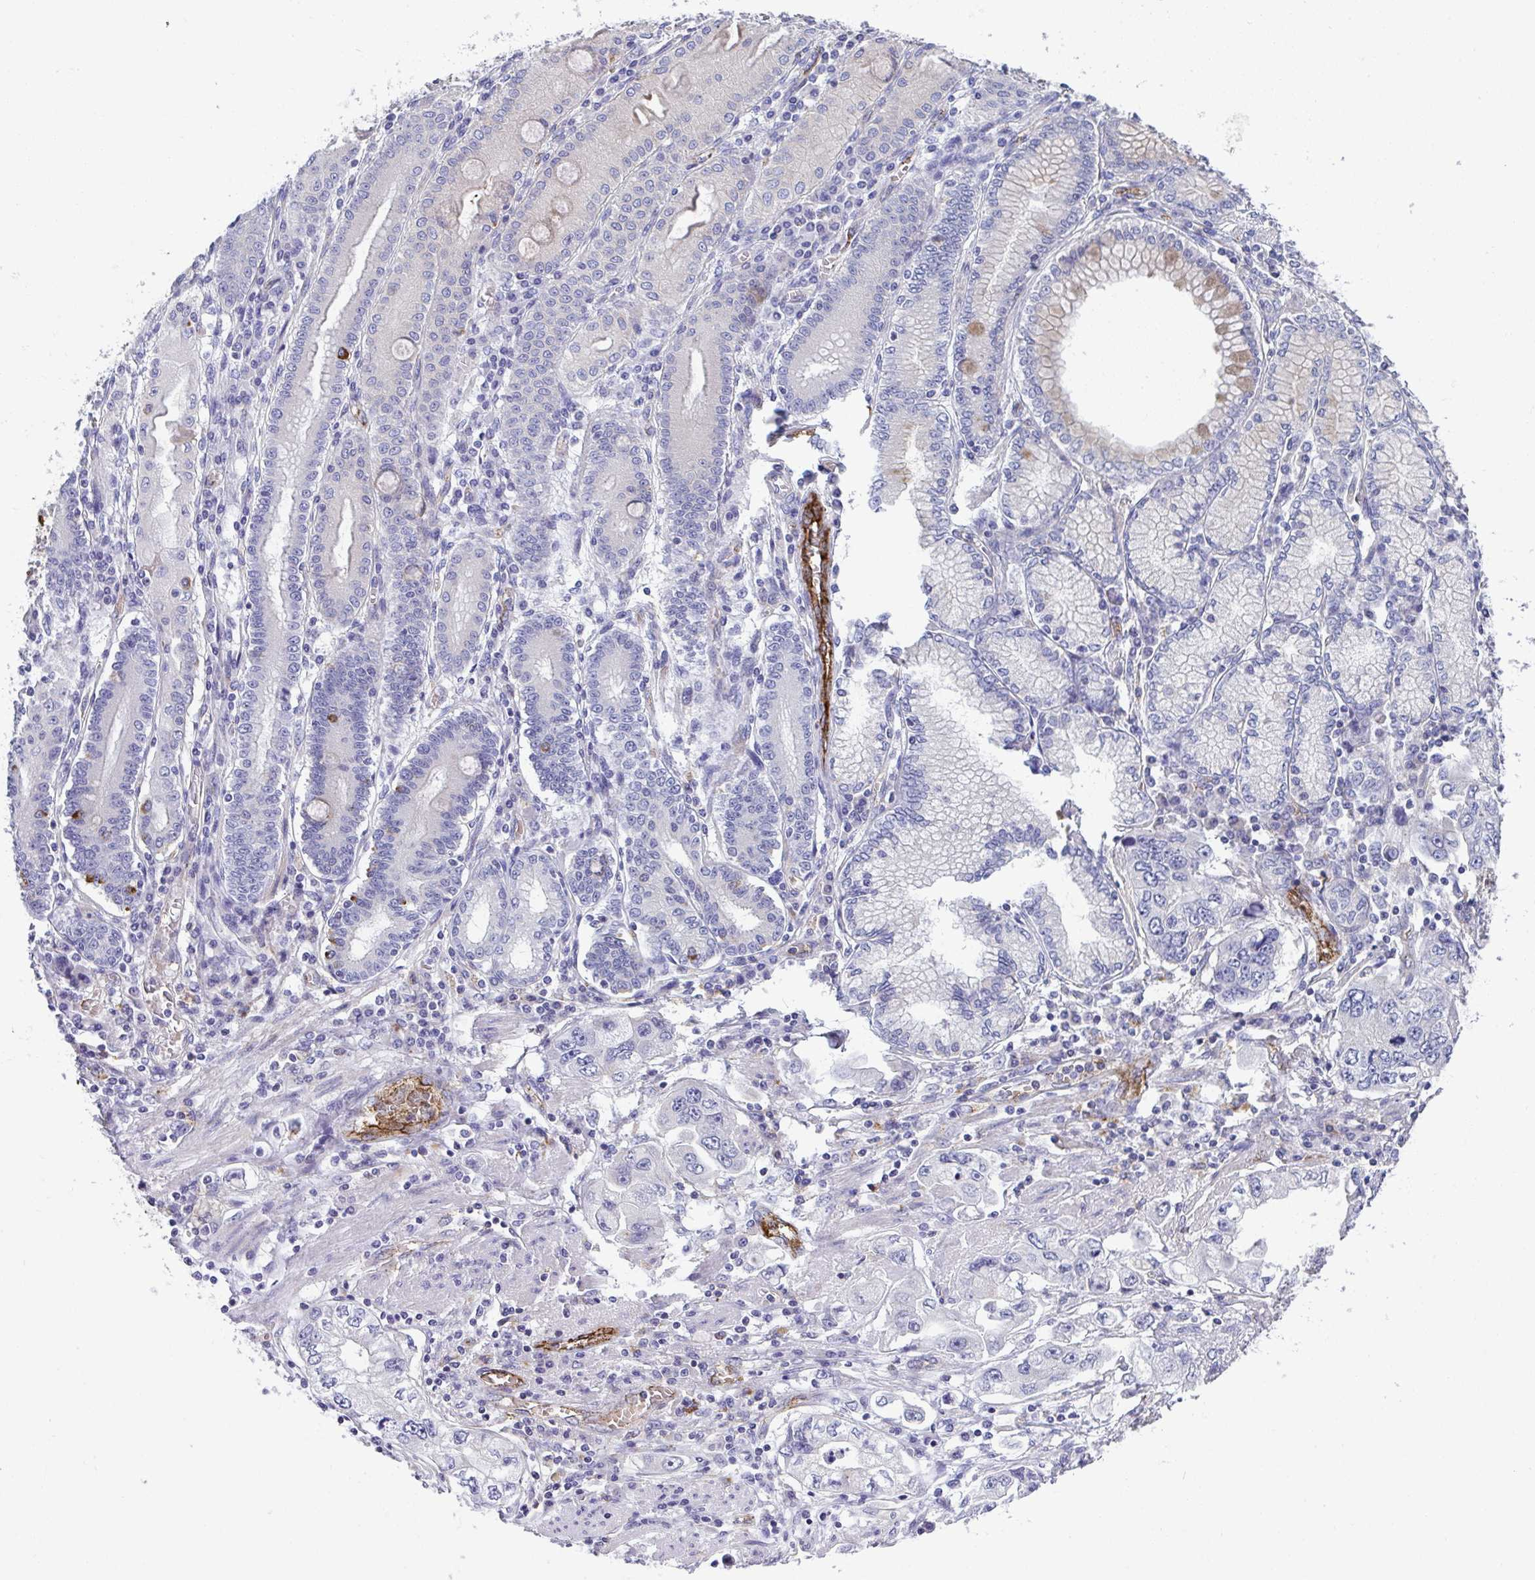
{"staining": {"intensity": "negative", "quantity": "none", "location": "none"}, "tissue": "stomach cancer", "cell_type": "Tumor cells", "image_type": "cancer", "snomed": [{"axis": "morphology", "description": "Adenocarcinoma, NOS"}, {"axis": "topography", "description": "Stomach, lower"}], "caption": "There is no significant positivity in tumor cells of stomach cancer.", "gene": "TOR1AIP2", "patient": {"sex": "female", "age": 93}}